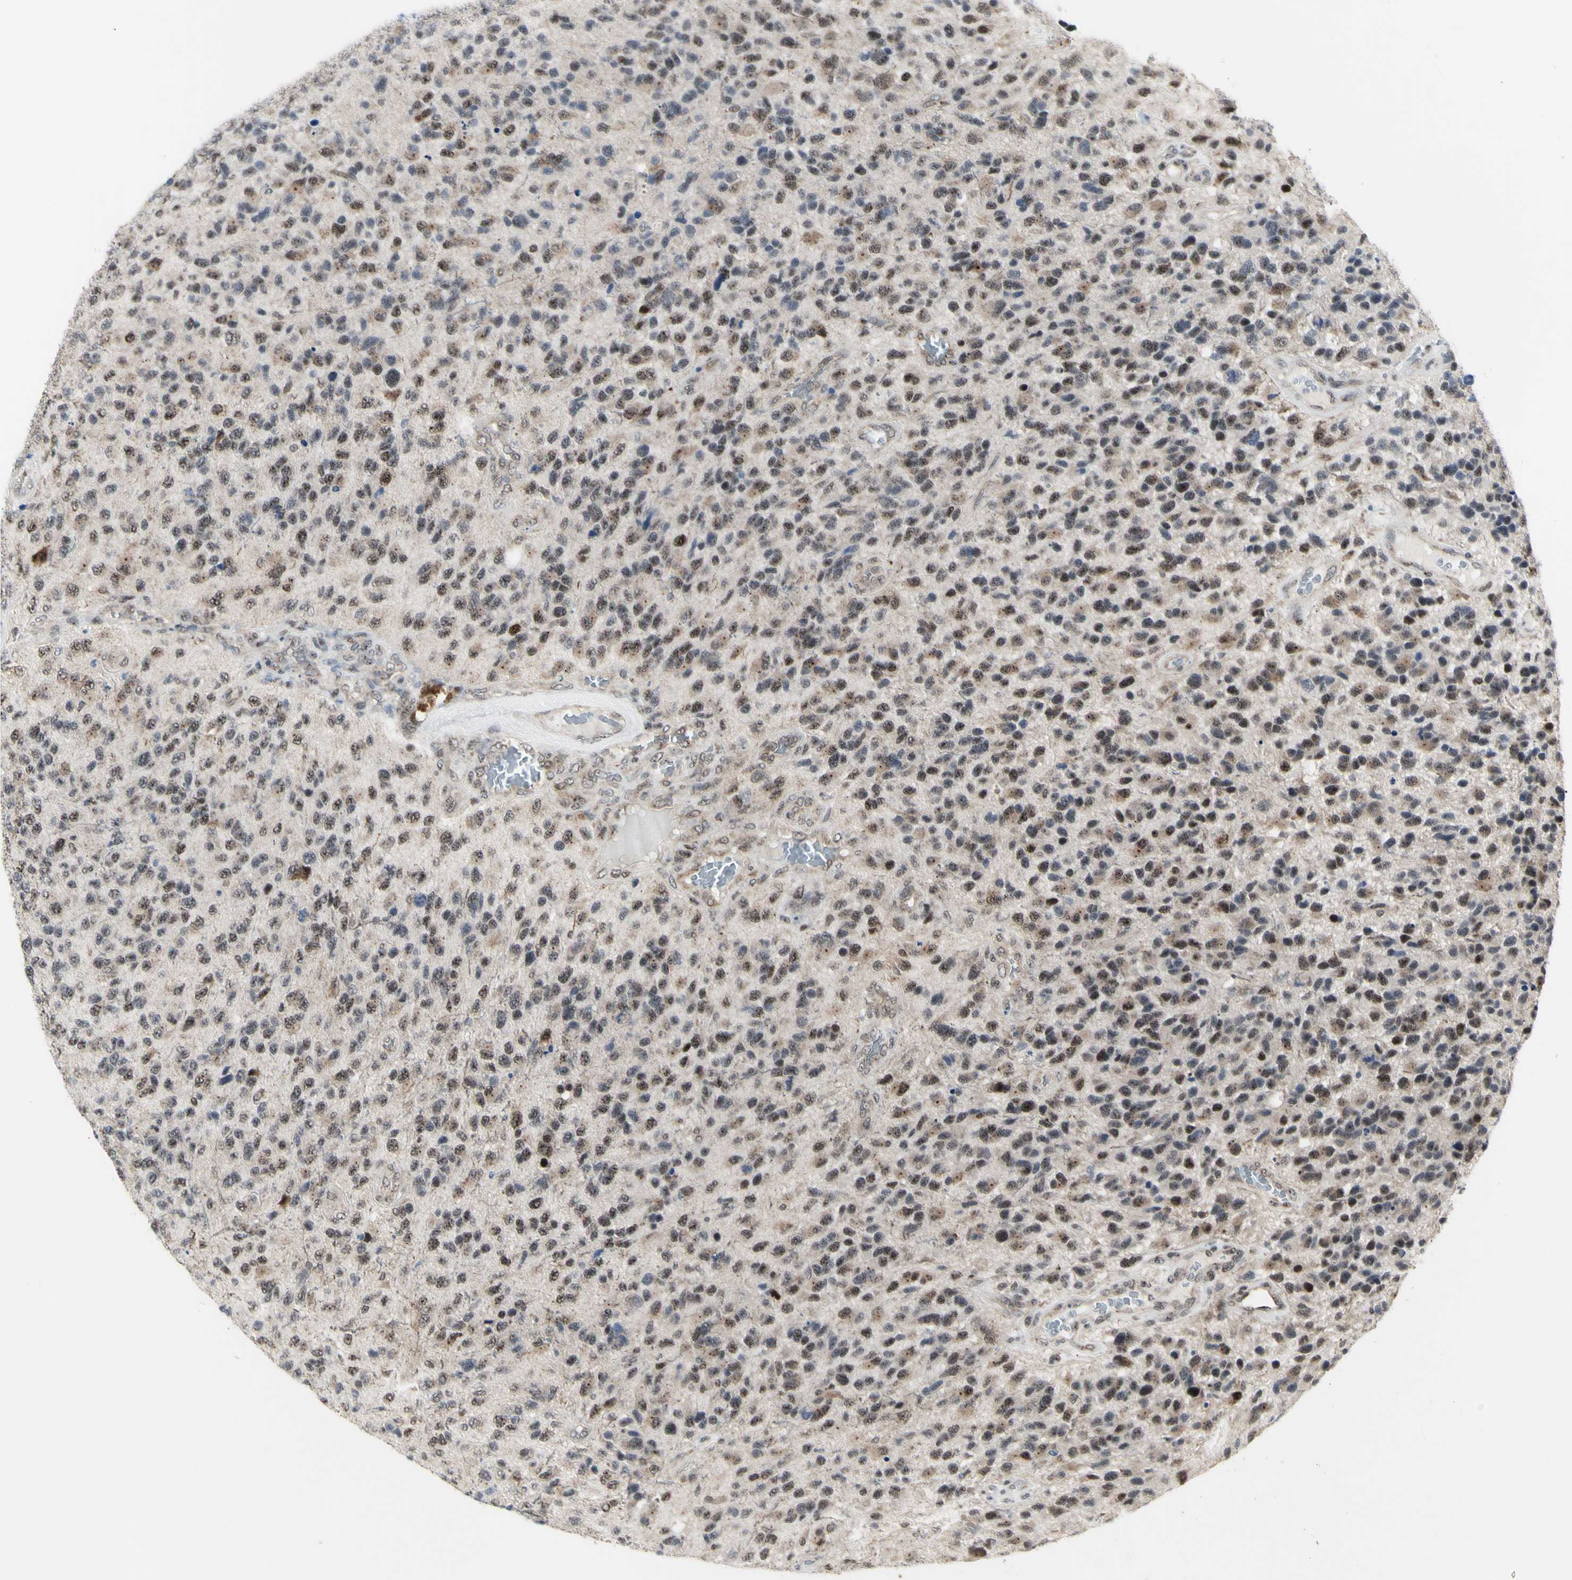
{"staining": {"intensity": "moderate", "quantity": ">75%", "location": "nuclear"}, "tissue": "glioma", "cell_type": "Tumor cells", "image_type": "cancer", "snomed": [{"axis": "morphology", "description": "Glioma, malignant, High grade"}, {"axis": "topography", "description": "Brain"}], "caption": "The photomicrograph displays immunohistochemical staining of malignant high-grade glioma. There is moderate nuclear staining is present in approximately >75% of tumor cells.", "gene": "DHRS7B", "patient": {"sex": "female", "age": 58}}